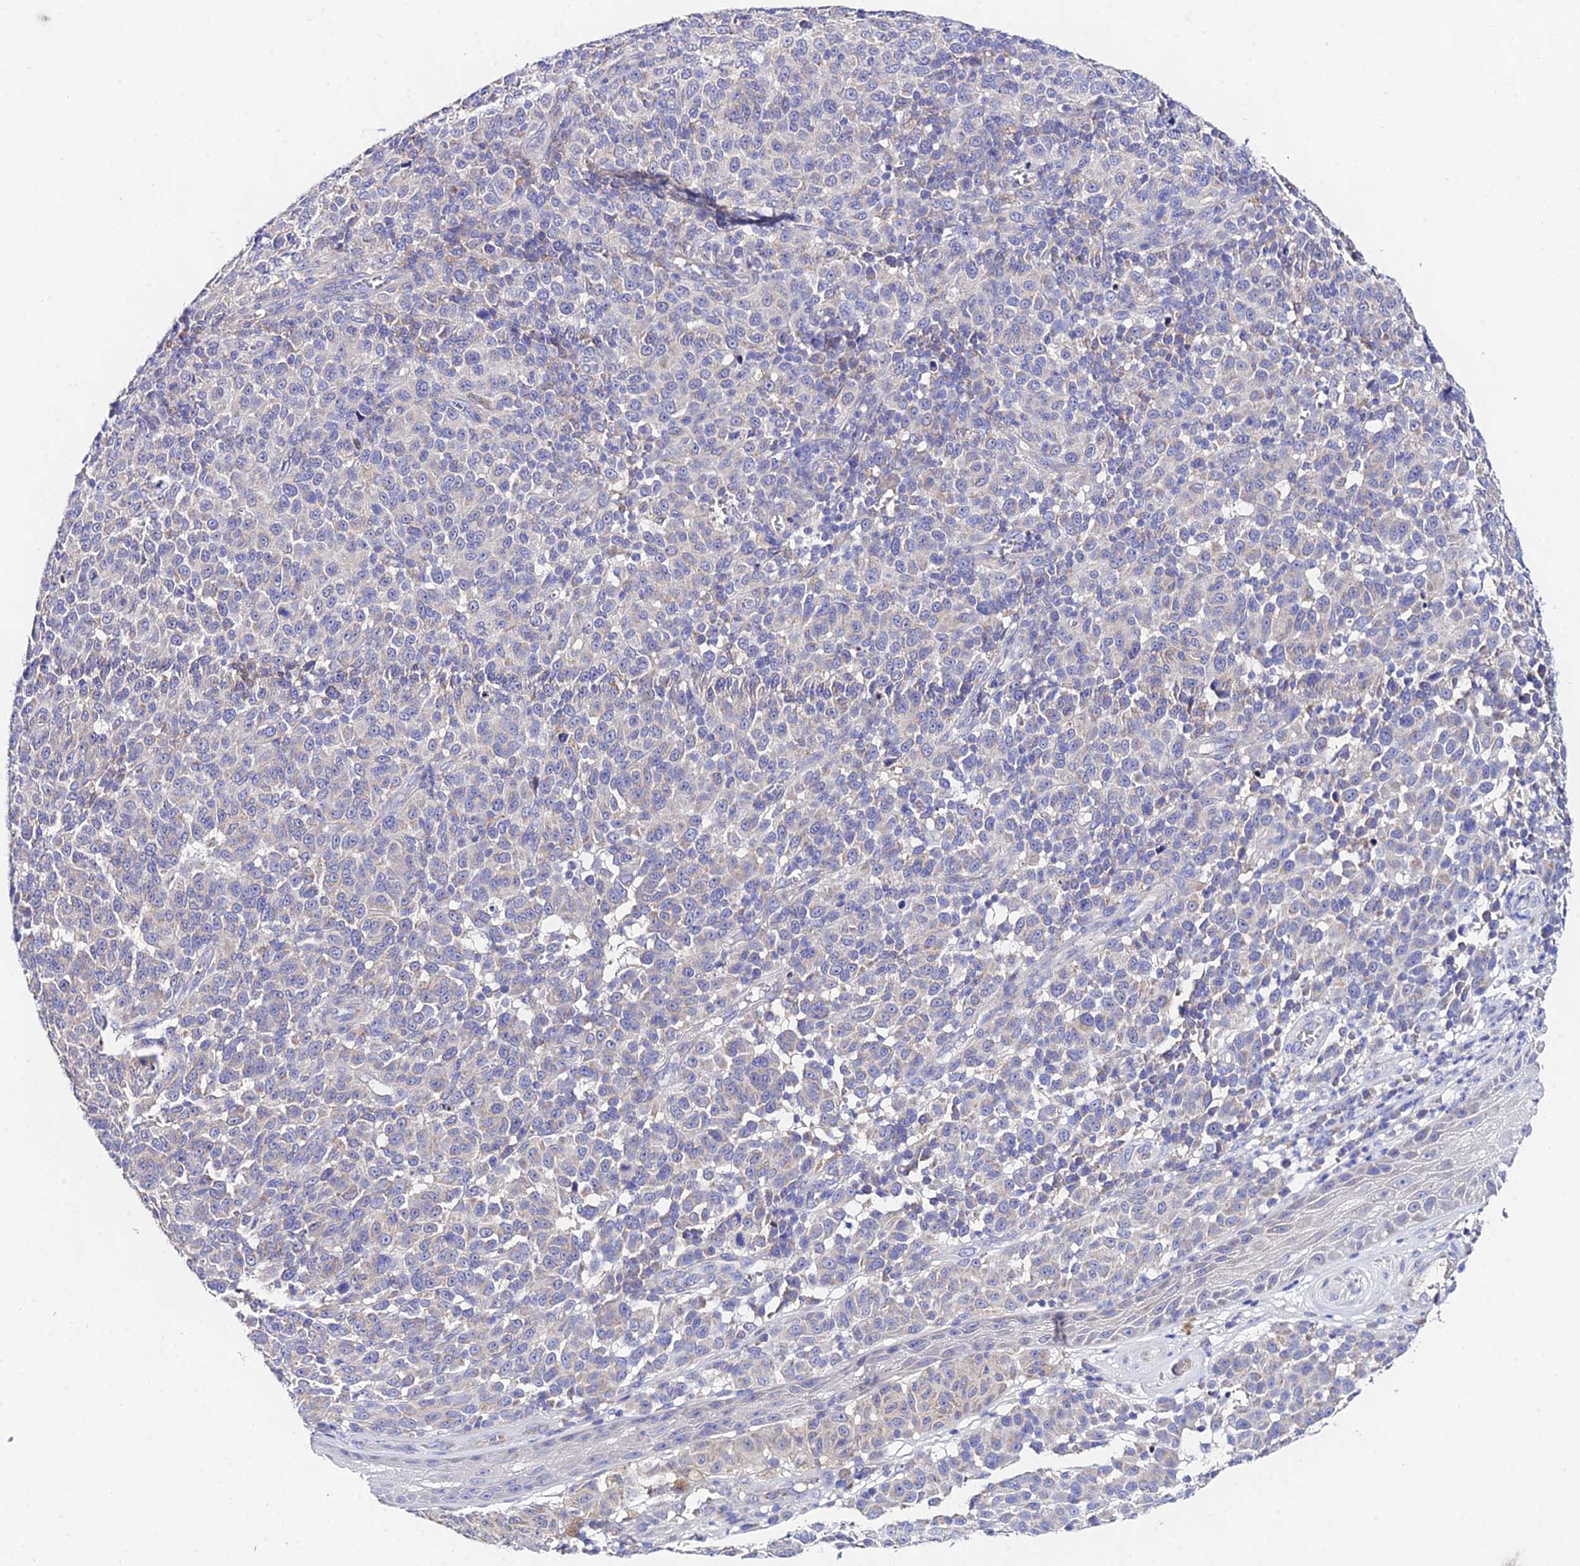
{"staining": {"intensity": "negative", "quantity": "none", "location": "none"}, "tissue": "melanoma", "cell_type": "Tumor cells", "image_type": "cancer", "snomed": [{"axis": "morphology", "description": "Malignant melanoma, NOS"}, {"axis": "topography", "description": "Skin"}], "caption": "Histopathology image shows no significant protein expression in tumor cells of malignant melanoma.", "gene": "PPP2R2C", "patient": {"sex": "male", "age": 49}}